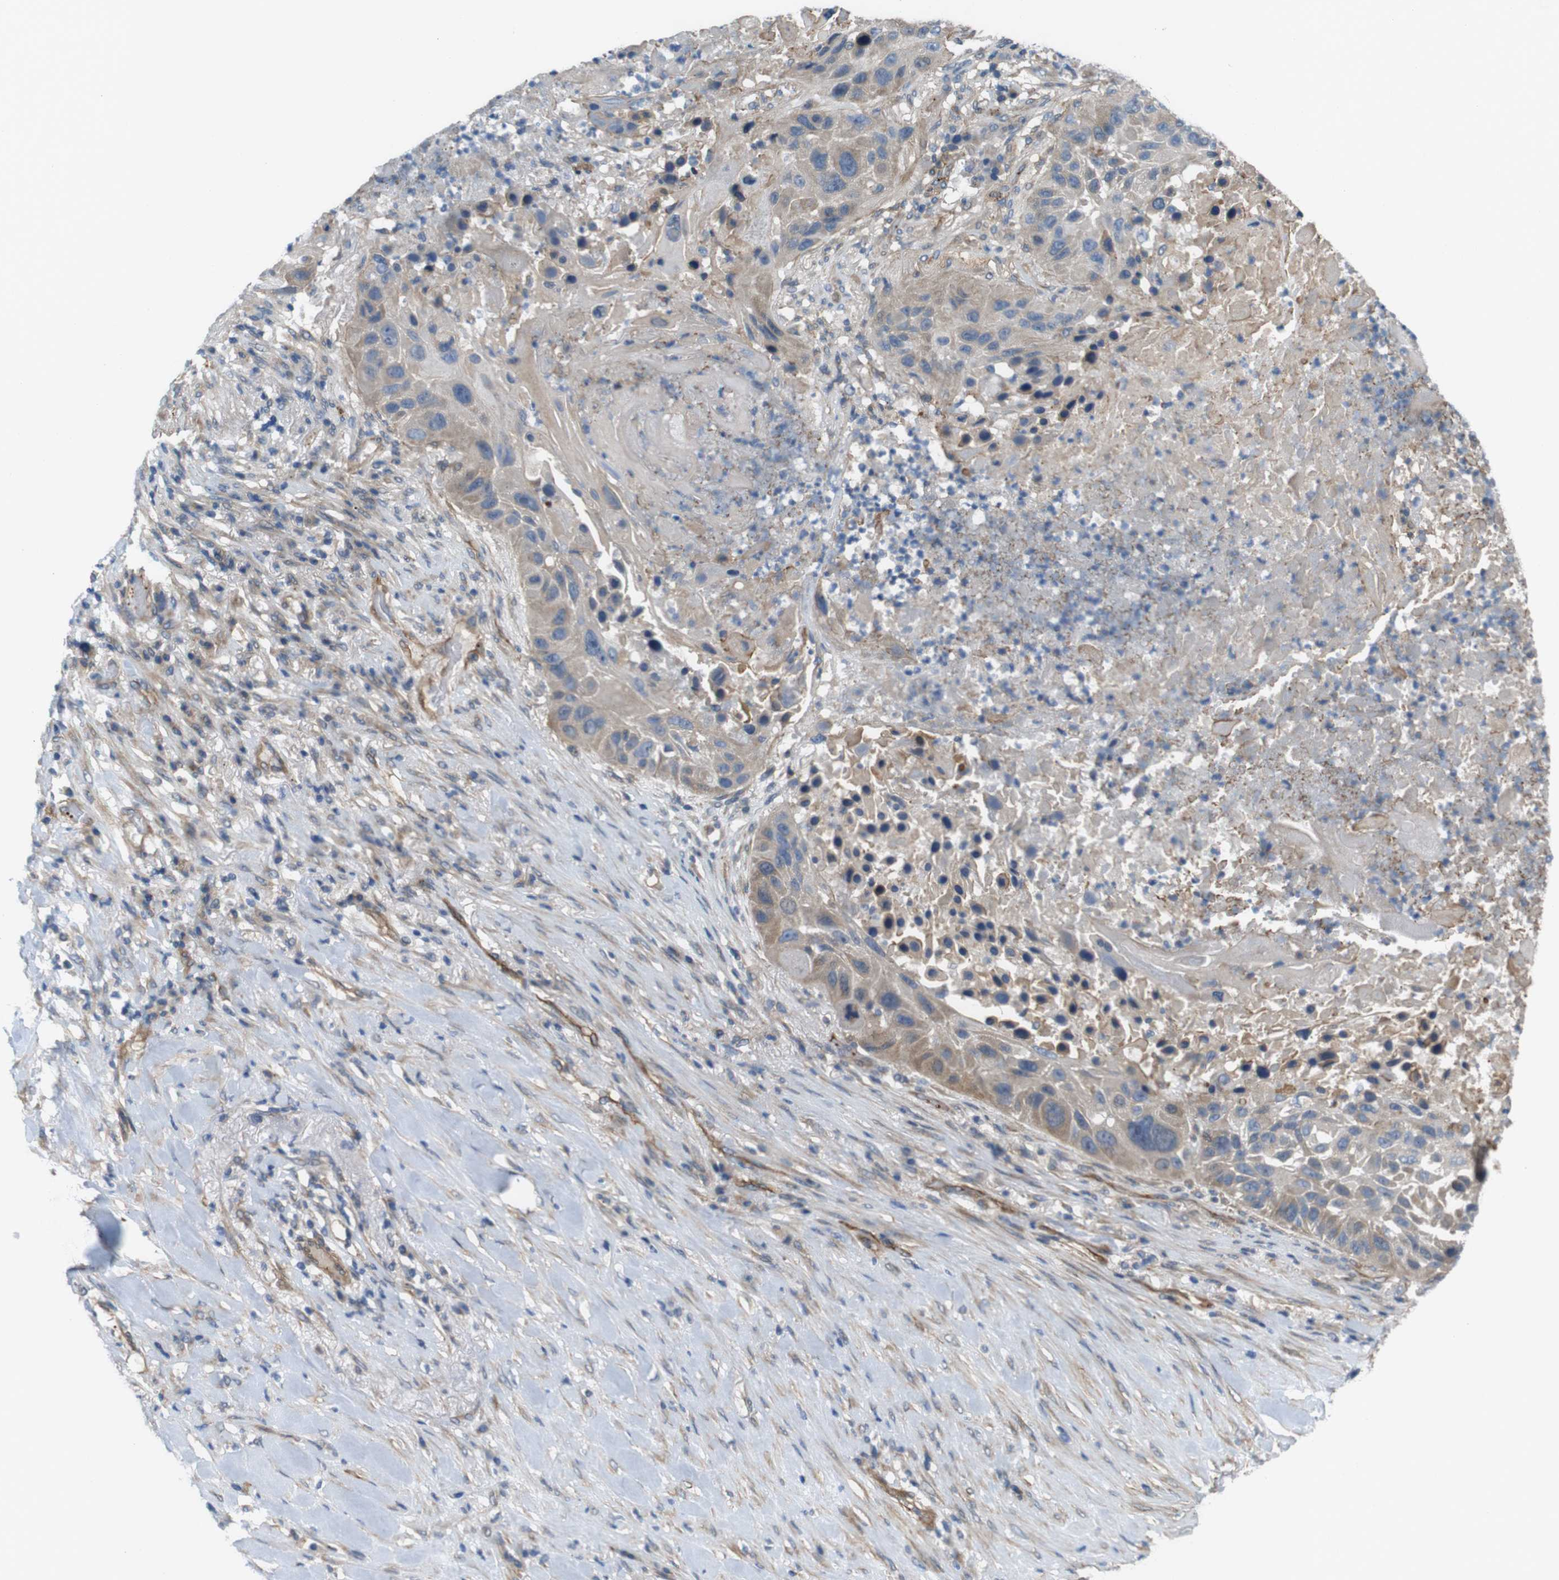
{"staining": {"intensity": "weak", "quantity": ">75%", "location": "cytoplasmic/membranous"}, "tissue": "lung cancer", "cell_type": "Tumor cells", "image_type": "cancer", "snomed": [{"axis": "morphology", "description": "Squamous cell carcinoma, NOS"}, {"axis": "topography", "description": "Lung"}], "caption": "Immunohistochemistry photomicrograph of neoplastic tissue: lung cancer stained using IHC demonstrates low levels of weak protein expression localized specifically in the cytoplasmic/membranous of tumor cells, appearing as a cytoplasmic/membranous brown color.", "gene": "BVES", "patient": {"sex": "male", "age": 57}}